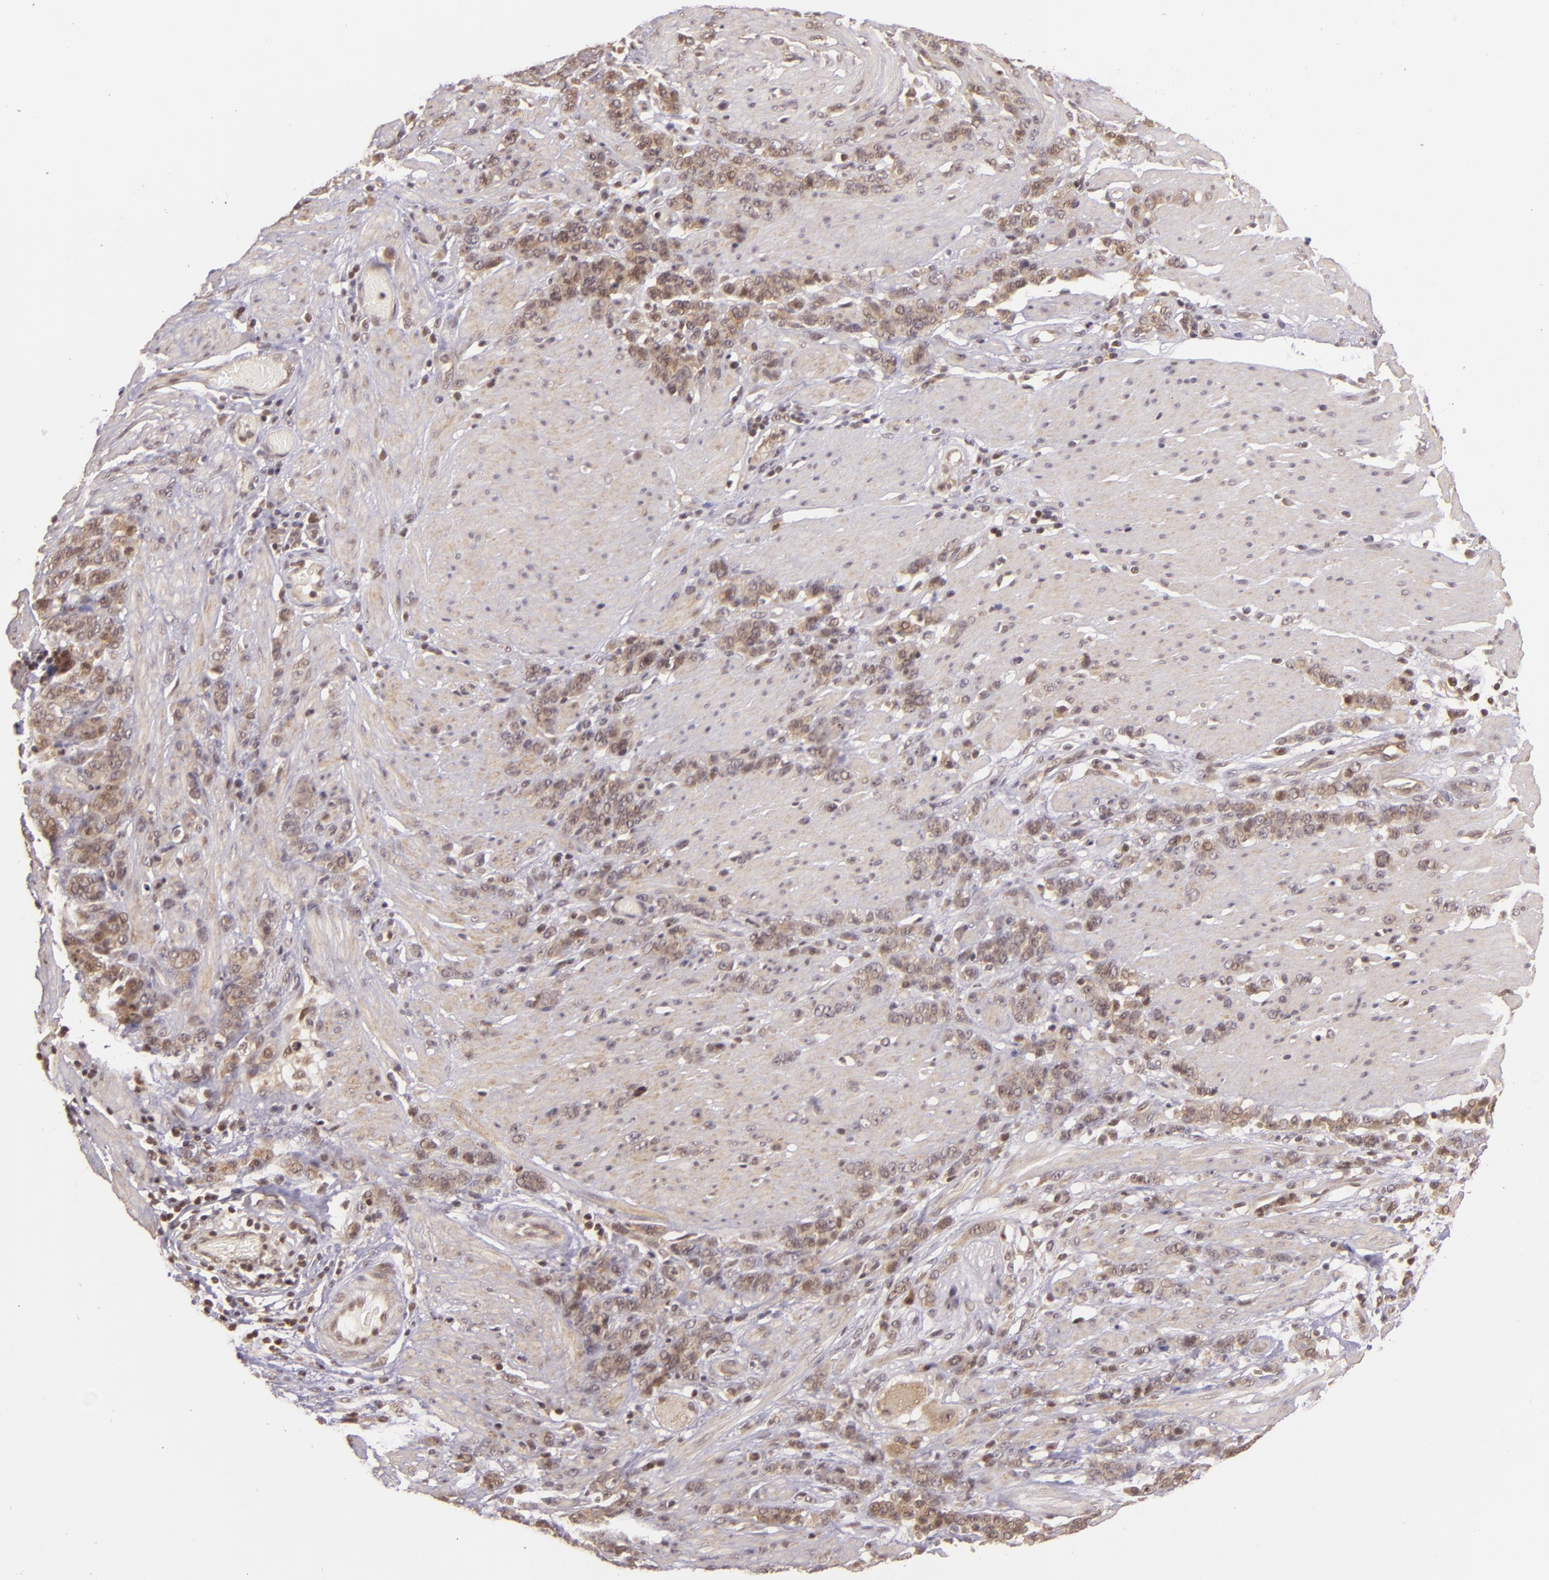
{"staining": {"intensity": "weak", "quantity": "25%-75%", "location": "nuclear"}, "tissue": "stomach cancer", "cell_type": "Tumor cells", "image_type": "cancer", "snomed": [{"axis": "morphology", "description": "Adenocarcinoma, NOS"}, {"axis": "topography", "description": "Stomach, lower"}], "caption": "Human stomach cancer stained with a protein marker exhibits weak staining in tumor cells.", "gene": "TXNRD2", "patient": {"sex": "male", "age": 88}}